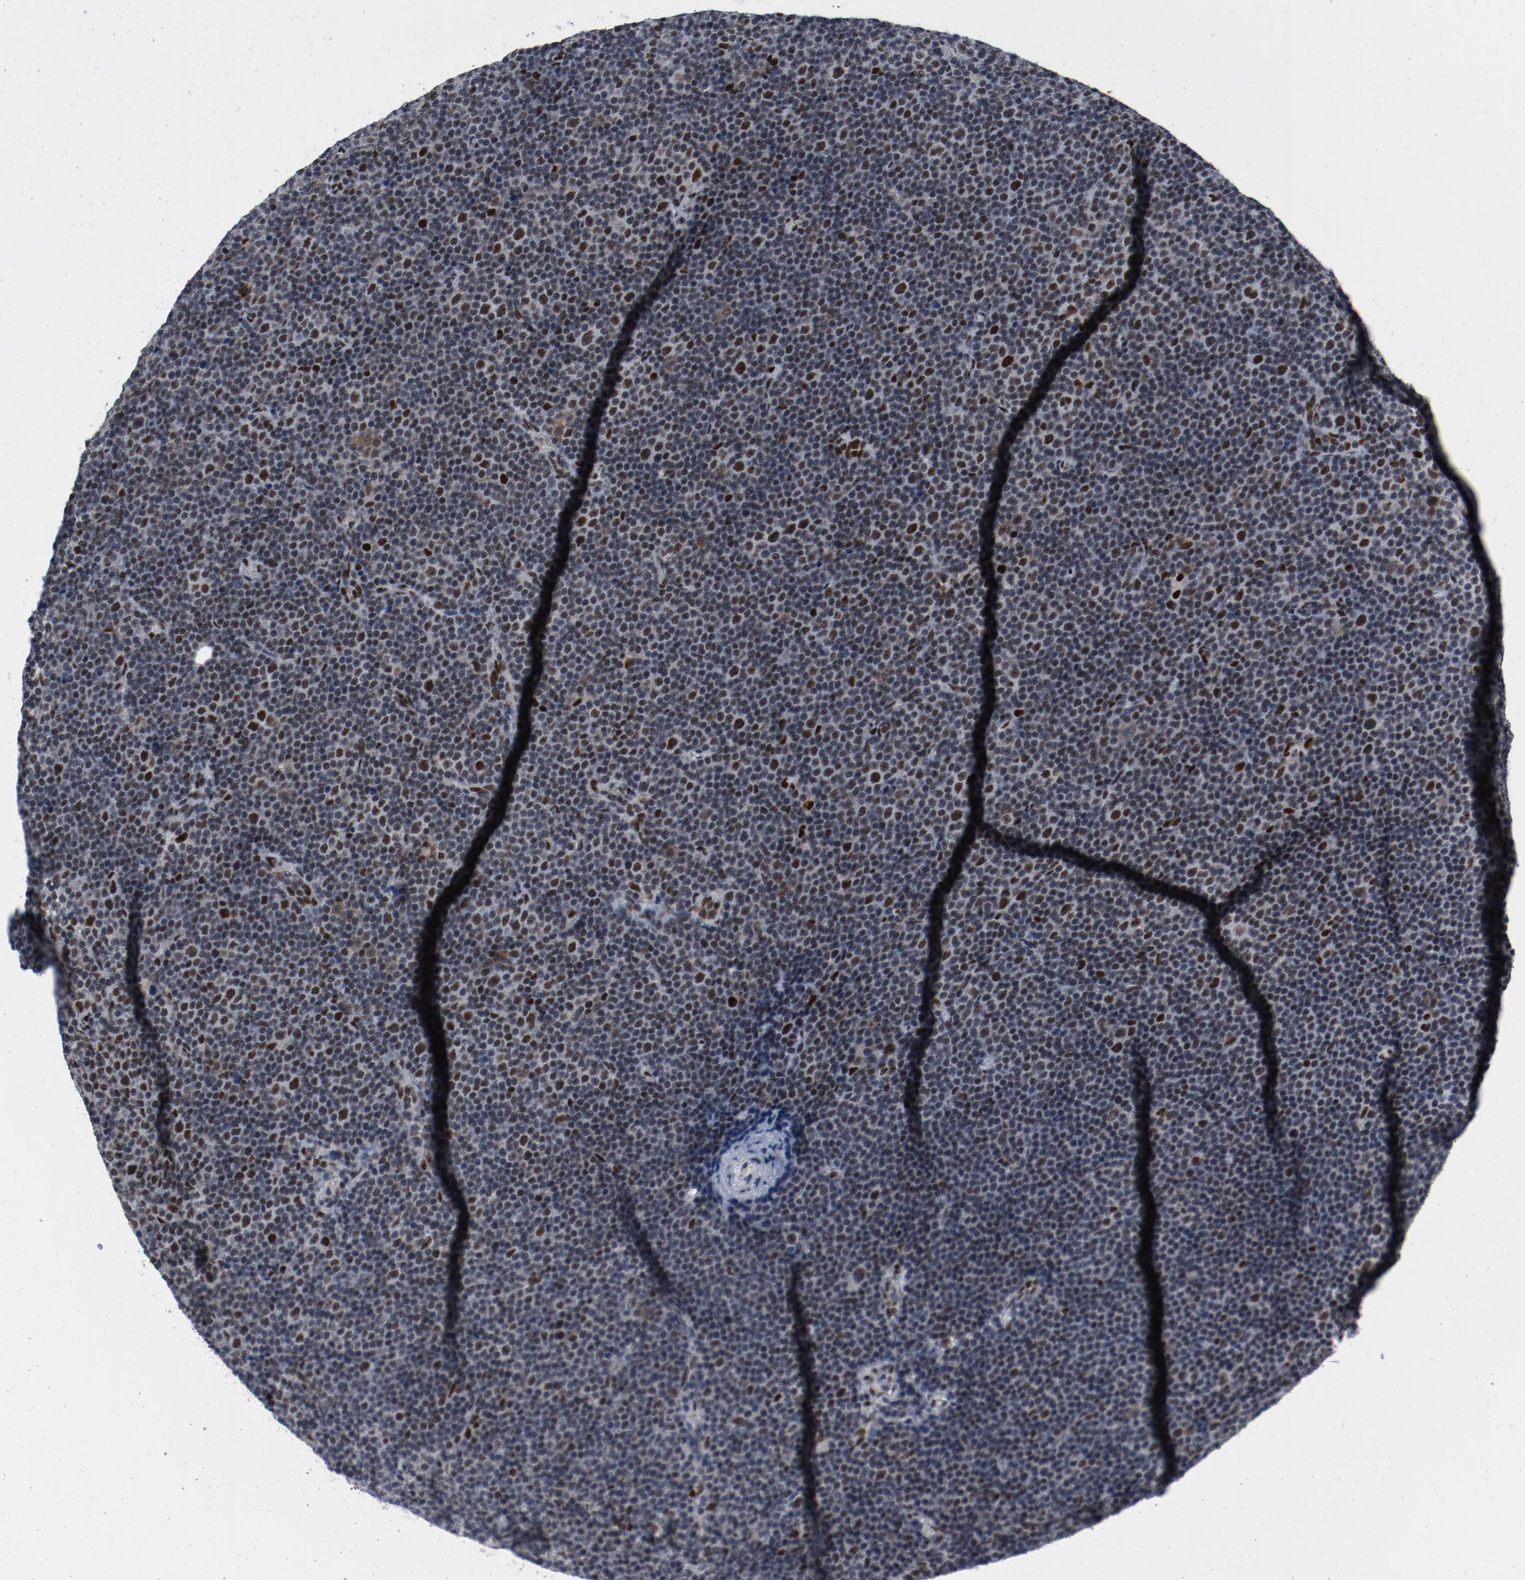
{"staining": {"intensity": "strong", "quantity": "25%-75%", "location": "nuclear"}, "tissue": "lymphoma", "cell_type": "Tumor cells", "image_type": "cancer", "snomed": [{"axis": "morphology", "description": "Malignant lymphoma, non-Hodgkin's type, Low grade"}, {"axis": "topography", "description": "Lymph node"}], "caption": "The histopathology image demonstrates a brown stain indicating the presence of a protein in the nuclear of tumor cells in lymphoma. (Brightfield microscopy of DAB IHC at high magnification).", "gene": "JMJD6", "patient": {"sex": "female", "age": 67}}